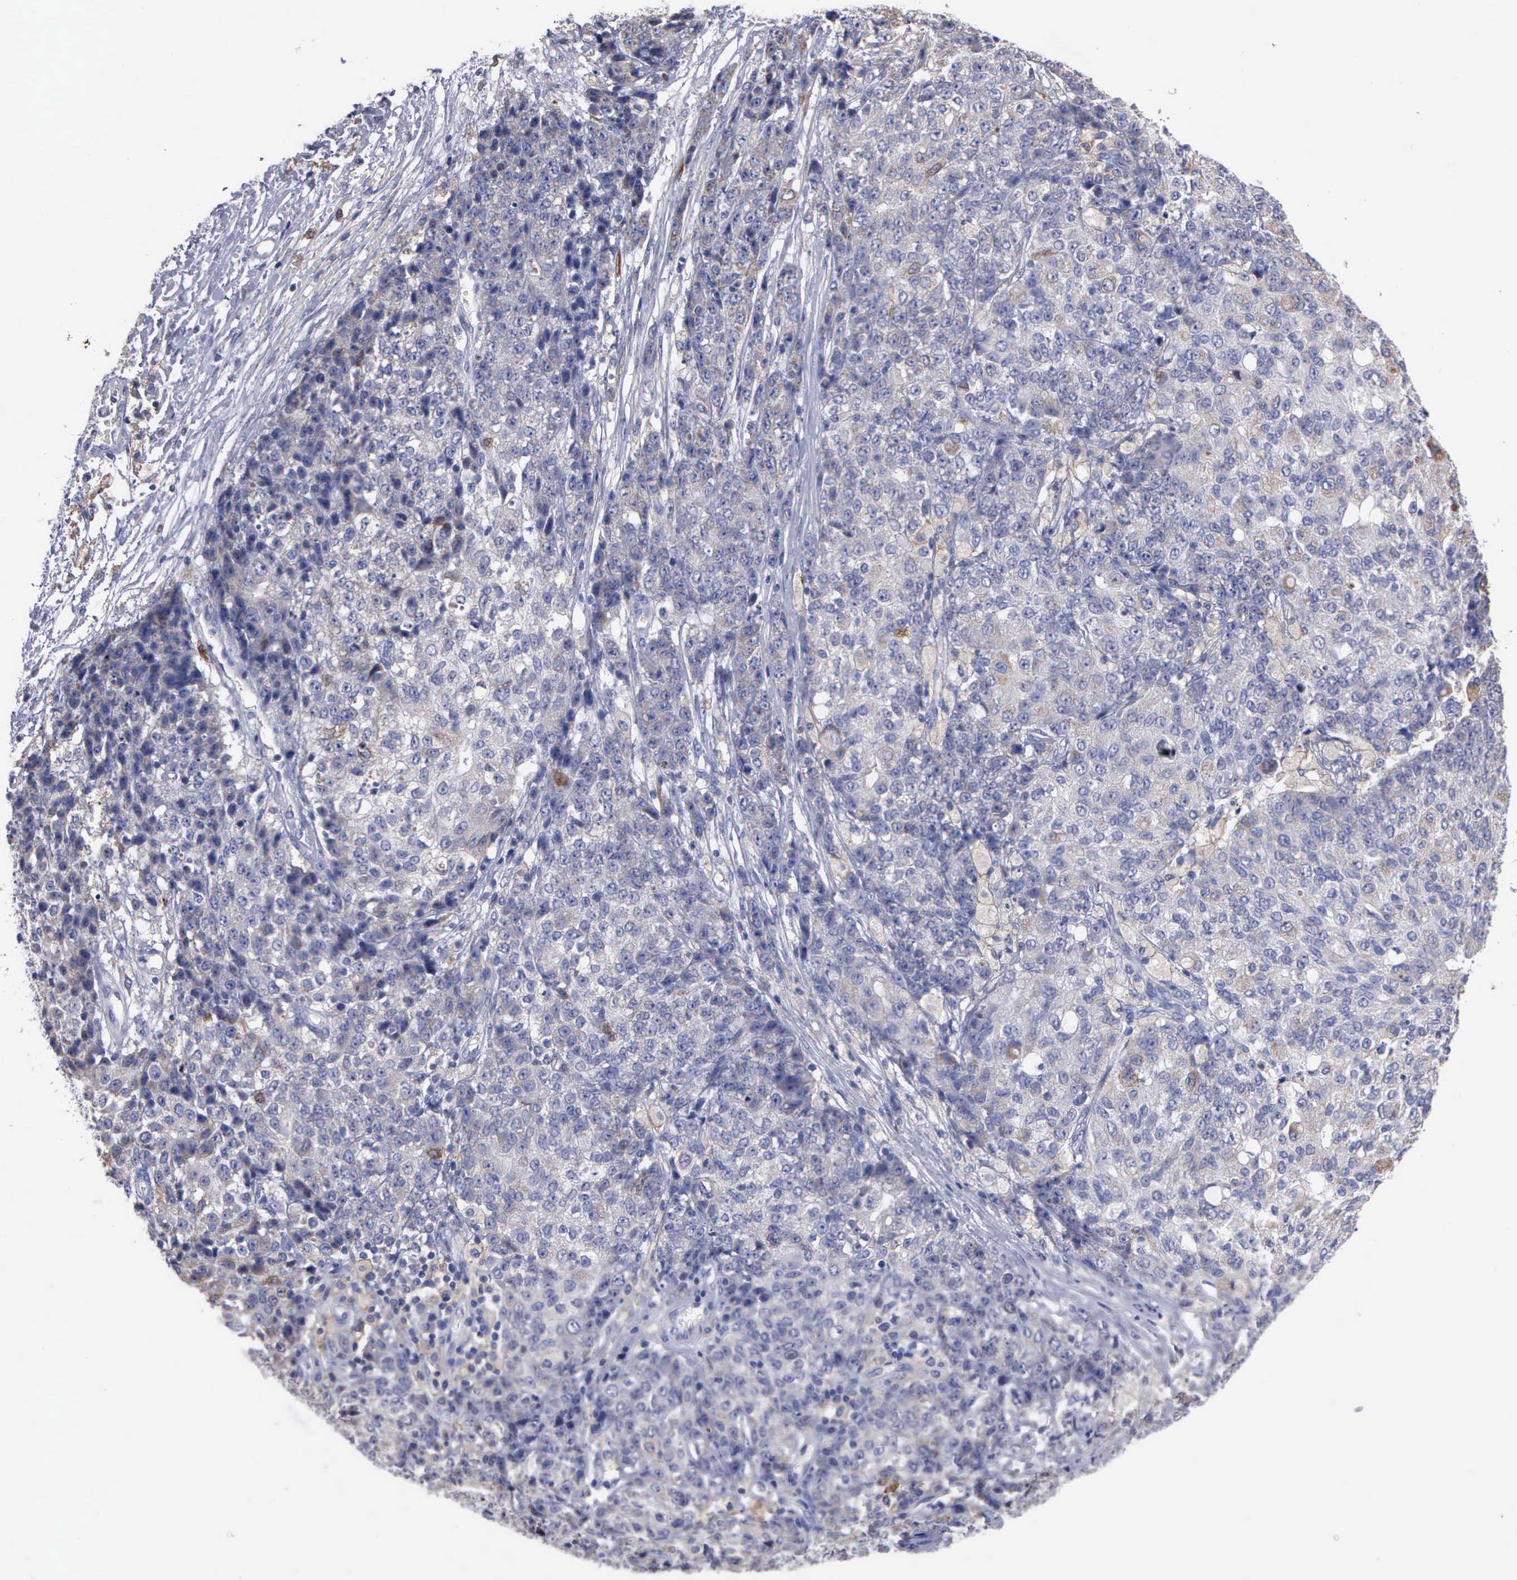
{"staining": {"intensity": "negative", "quantity": "none", "location": "none"}, "tissue": "ovarian cancer", "cell_type": "Tumor cells", "image_type": "cancer", "snomed": [{"axis": "morphology", "description": "Carcinoma, endometroid"}, {"axis": "topography", "description": "Ovary"}], "caption": "Photomicrograph shows no protein positivity in tumor cells of ovarian cancer (endometroid carcinoma) tissue.", "gene": "PTGS2", "patient": {"sex": "female", "age": 42}}